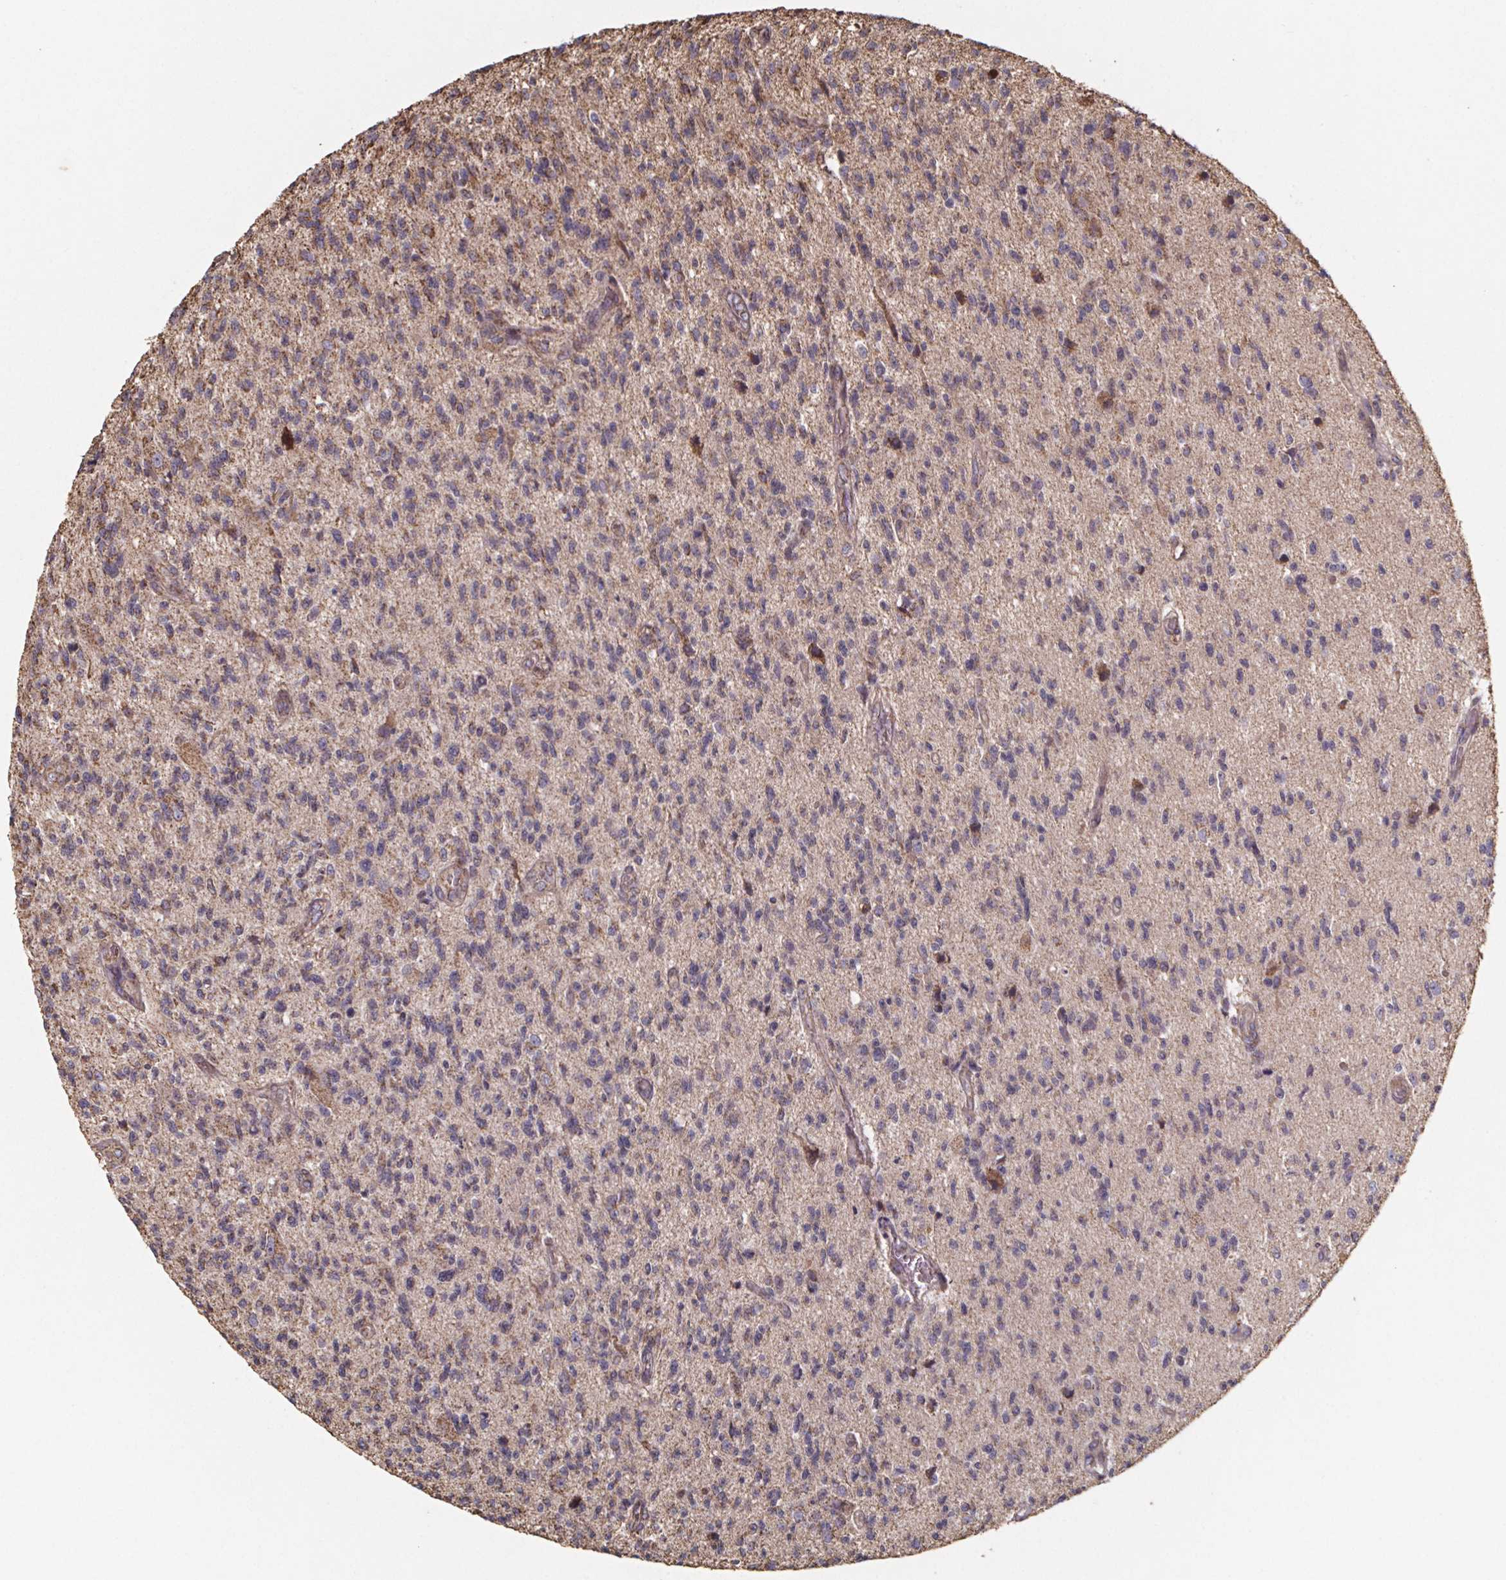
{"staining": {"intensity": "negative", "quantity": "none", "location": "none"}, "tissue": "glioma", "cell_type": "Tumor cells", "image_type": "cancer", "snomed": [{"axis": "morphology", "description": "Glioma, malignant, High grade"}, {"axis": "topography", "description": "Brain"}], "caption": "The histopathology image shows no staining of tumor cells in glioma. Brightfield microscopy of IHC stained with DAB (brown) and hematoxylin (blue), captured at high magnification.", "gene": "SLC35D2", "patient": {"sex": "male", "age": 56}}